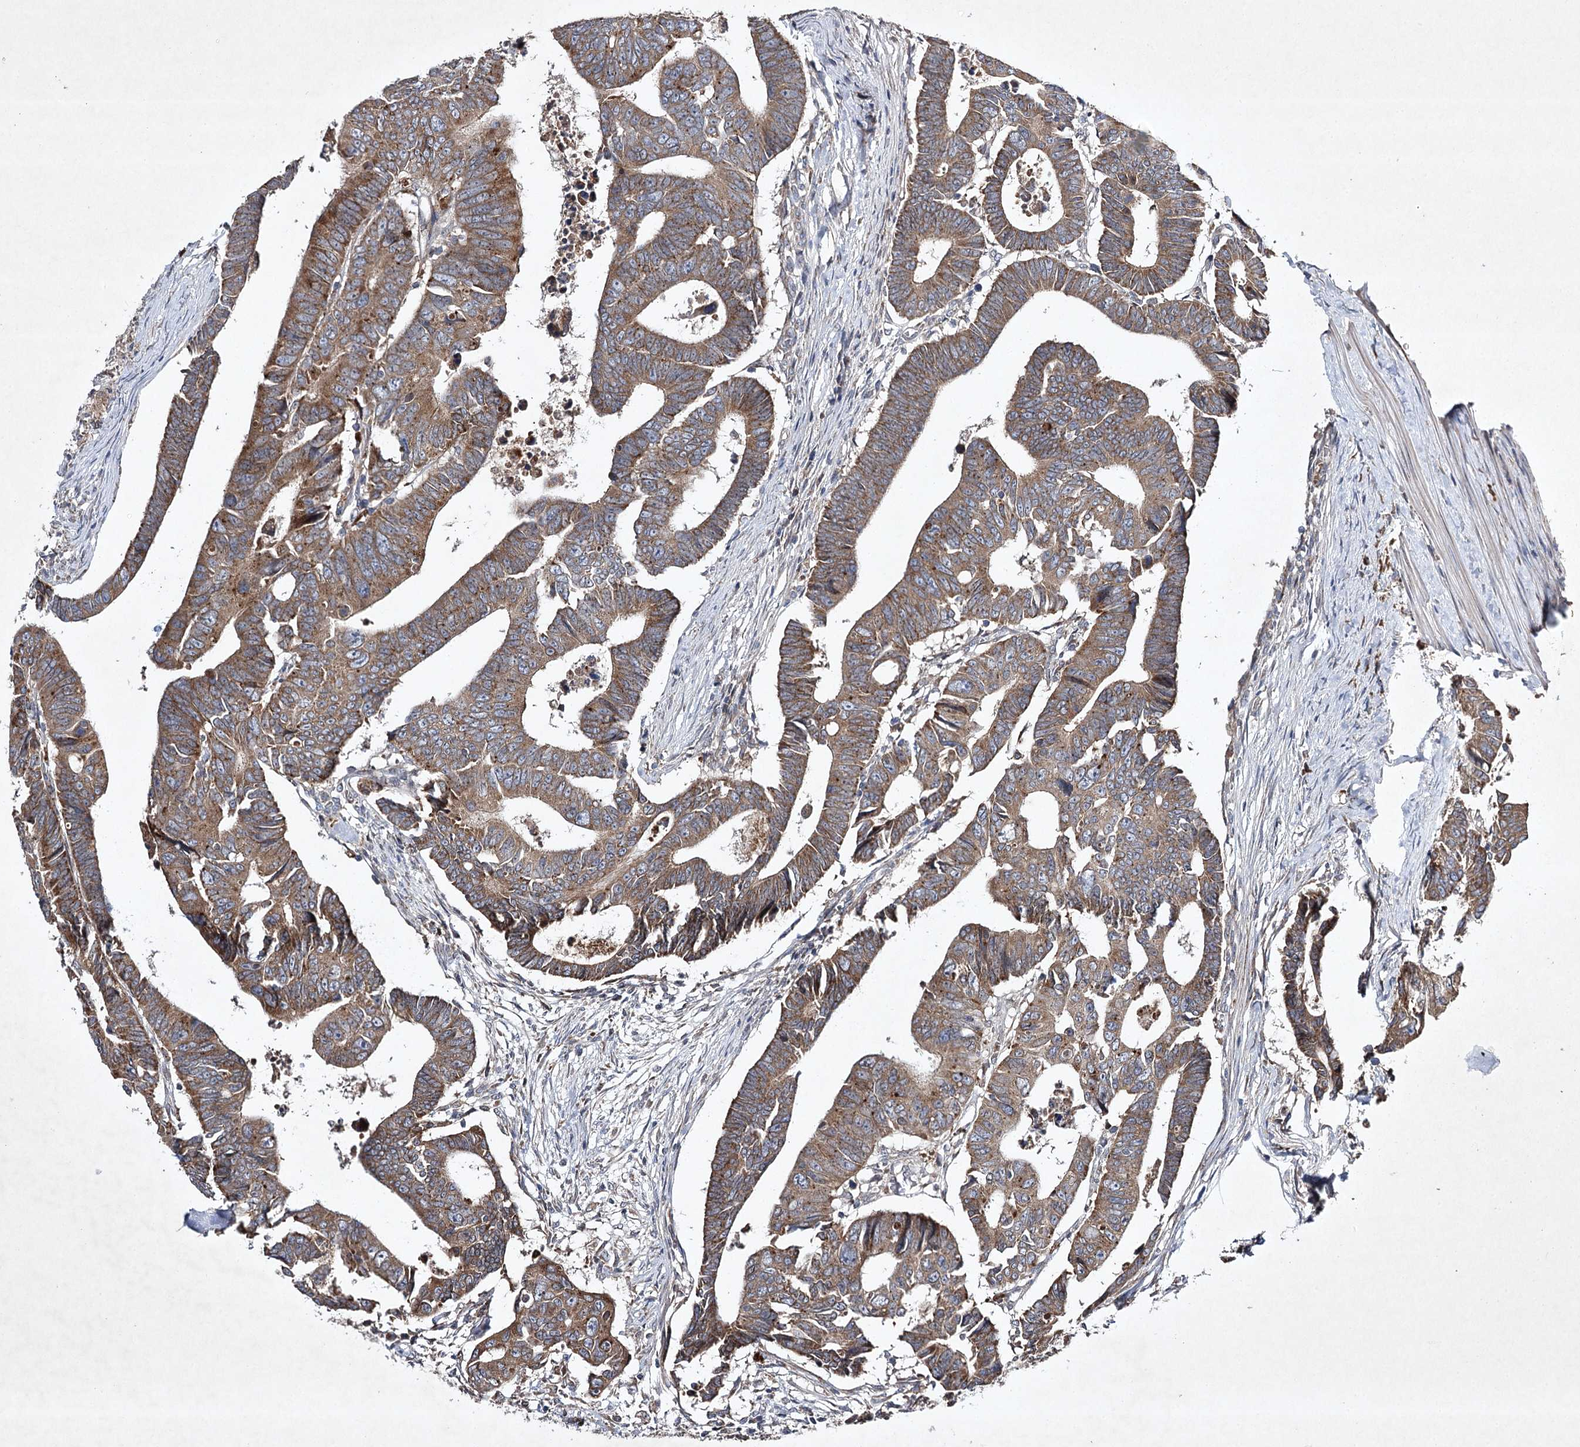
{"staining": {"intensity": "moderate", "quantity": ">75%", "location": "cytoplasmic/membranous"}, "tissue": "colorectal cancer", "cell_type": "Tumor cells", "image_type": "cancer", "snomed": [{"axis": "morphology", "description": "Adenocarcinoma, NOS"}, {"axis": "topography", "description": "Rectum"}], "caption": "Moderate cytoplasmic/membranous protein staining is appreciated in approximately >75% of tumor cells in colorectal cancer (adenocarcinoma). Ihc stains the protein in brown and the nuclei are stained blue.", "gene": "ALG9", "patient": {"sex": "female", "age": 65}}